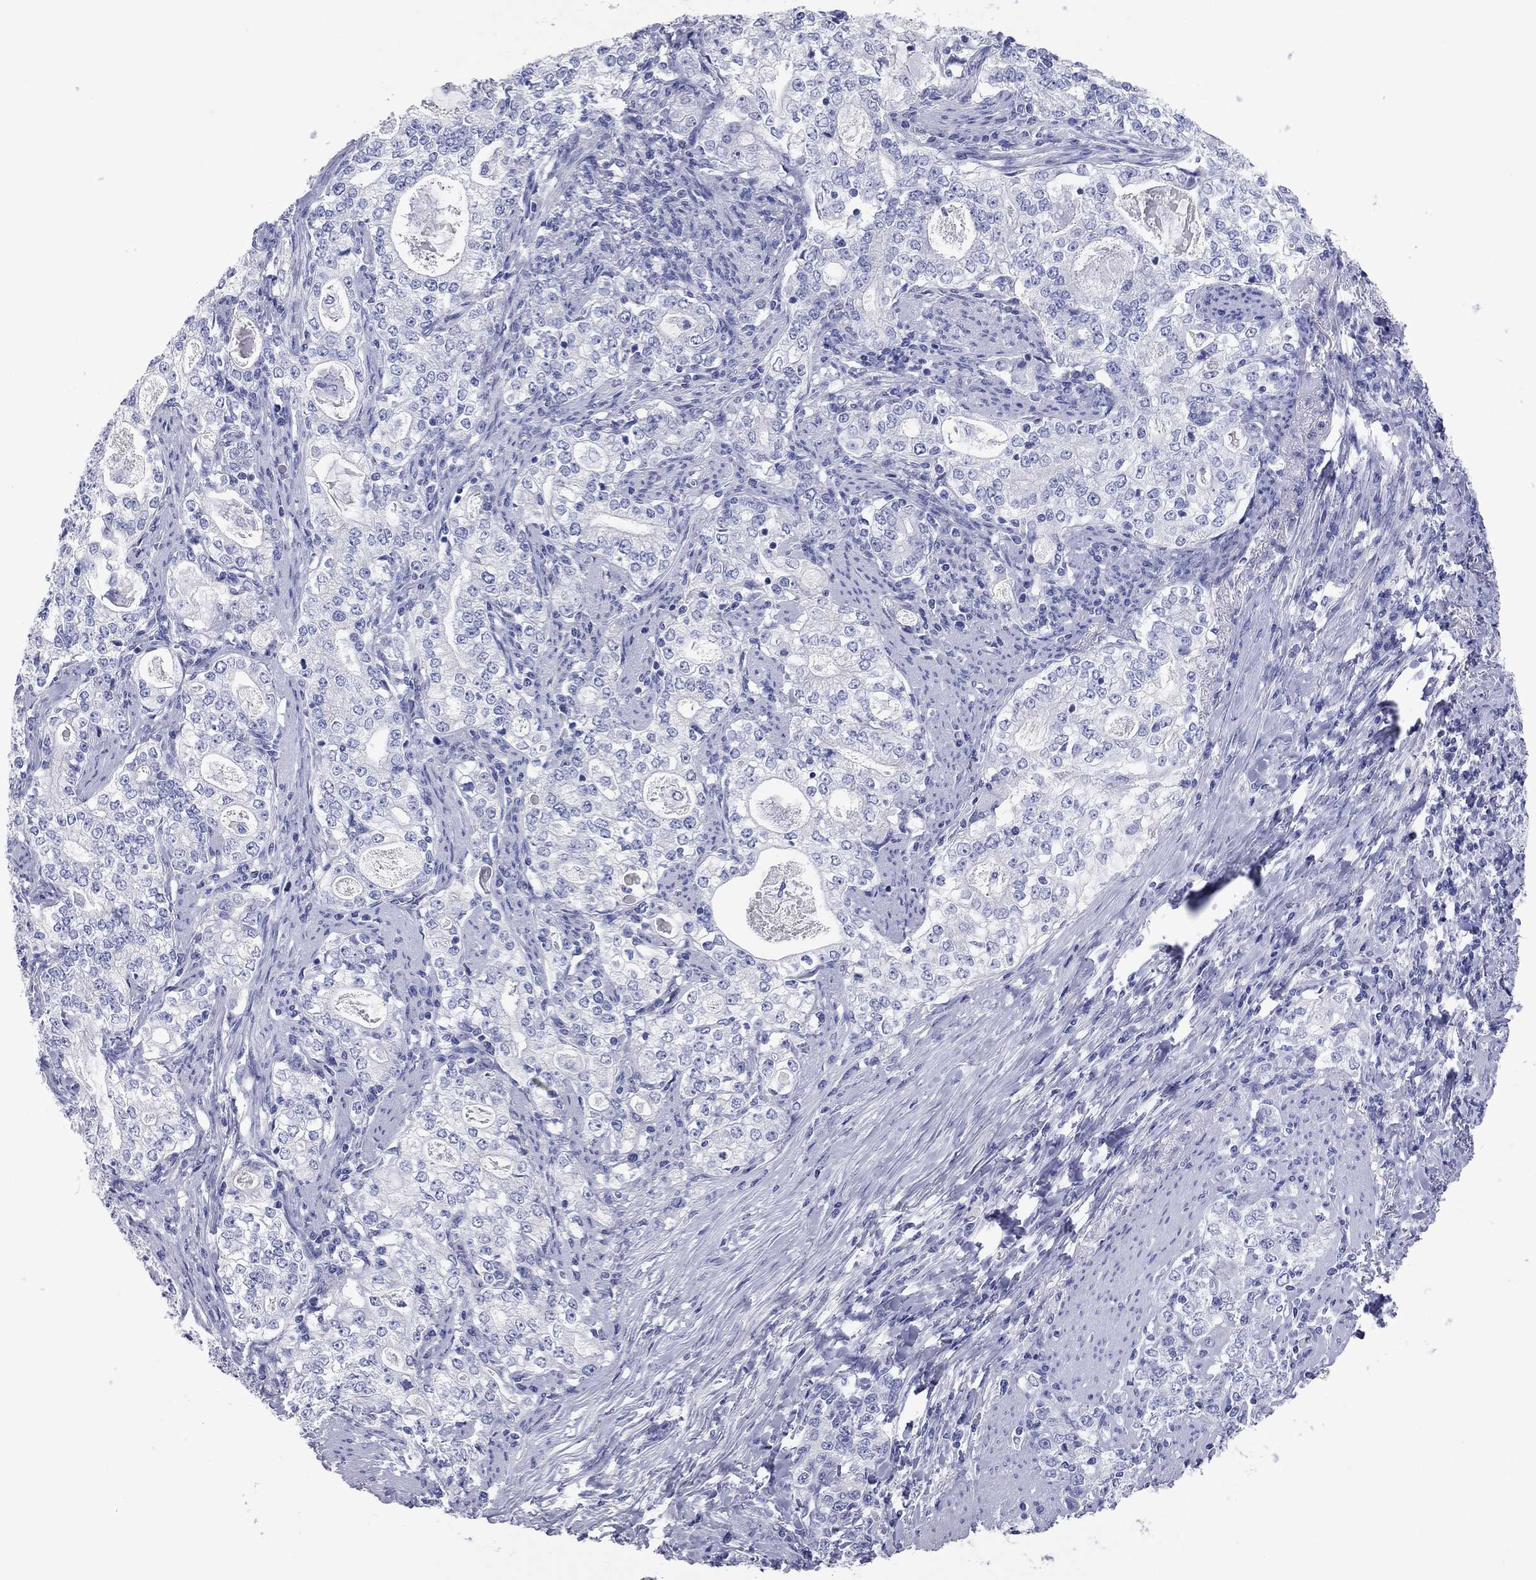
{"staining": {"intensity": "negative", "quantity": "none", "location": "none"}, "tissue": "stomach cancer", "cell_type": "Tumor cells", "image_type": "cancer", "snomed": [{"axis": "morphology", "description": "Adenocarcinoma, NOS"}, {"axis": "topography", "description": "Stomach, lower"}], "caption": "DAB (3,3'-diaminobenzidine) immunohistochemical staining of stomach cancer demonstrates no significant expression in tumor cells.", "gene": "AOX1", "patient": {"sex": "female", "age": 72}}